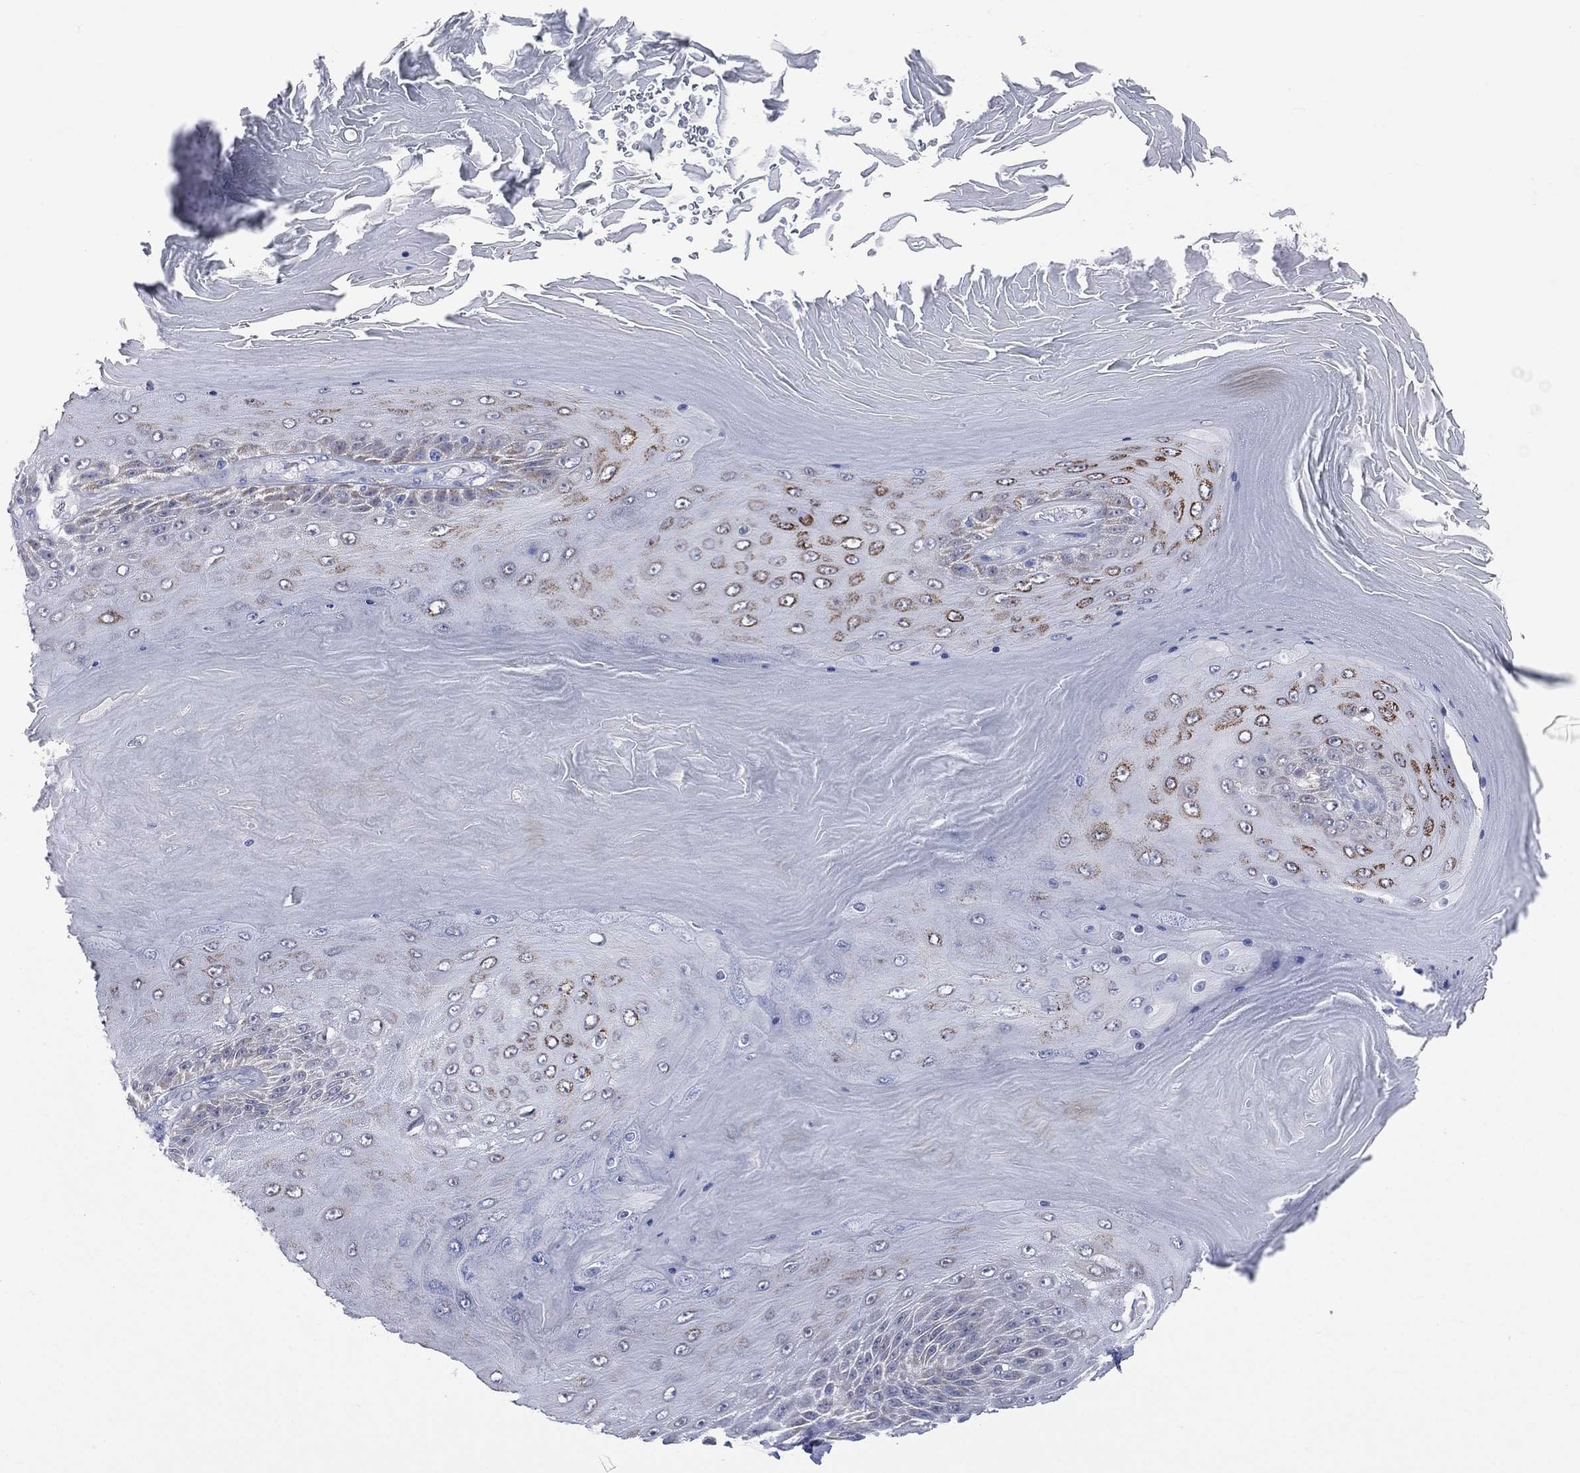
{"staining": {"intensity": "moderate", "quantity": "<25%", "location": "cytoplasmic/membranous"}, "tissue": "skin cancer", "cell_type": "Tumor cells", "image_type": "cancer", "snomed": [{"axis": "morphology", "description": "Squamous cell carcinoma, NOS"}, {"axis": "topography", "description": "Skin"}], "caption": "Immunohistochemical staining of human skin cancer (squamous cell carcinoma) displays low levels of moderate cytoplasmic/membranous protein expression in about <25% of tumor cells.", "gene": "AKAP3", "patient": {"sex": "male", "age": 62}}